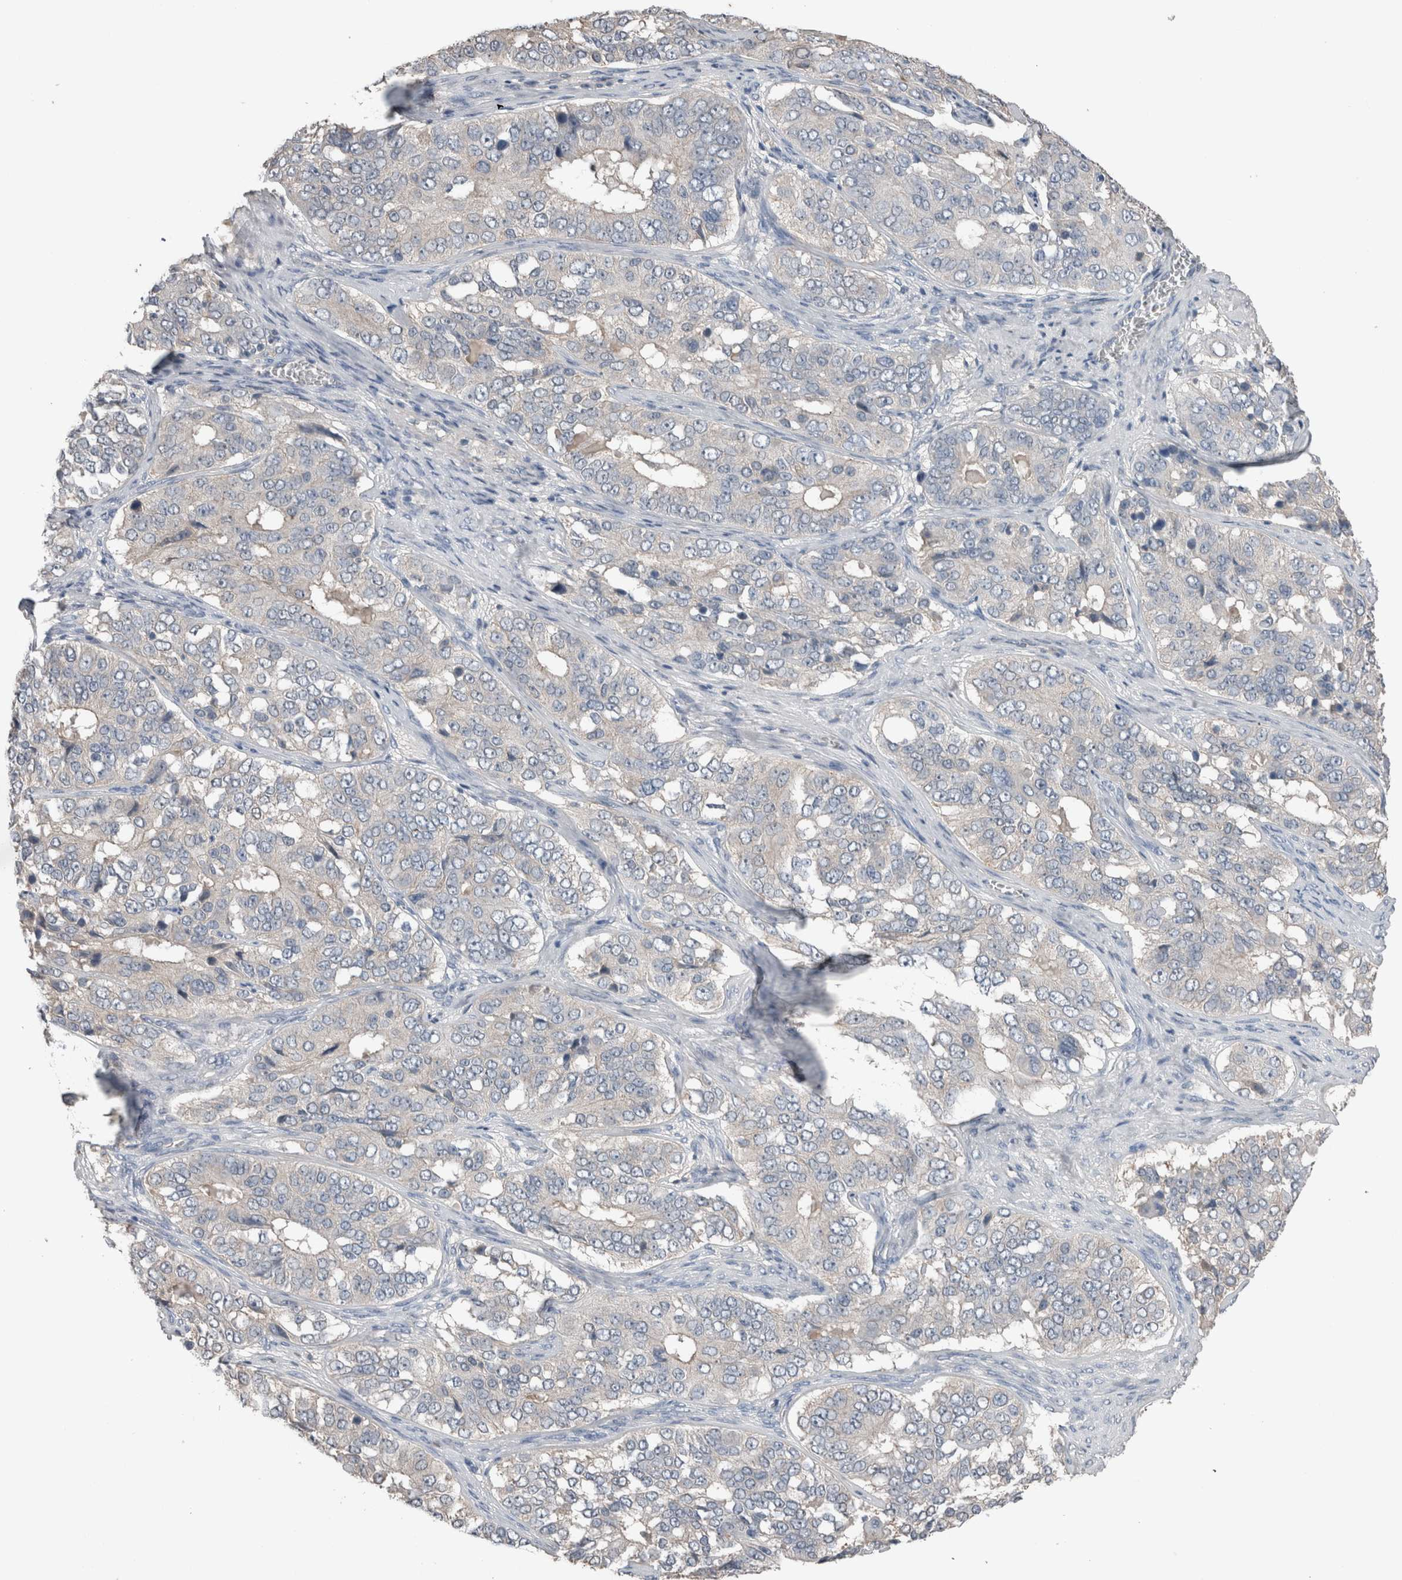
{"staining": {"intensity": "negative", "quantity": "none", "location": "none"}, "tissue": "ovarian cancer", "cell_type": "Tumor cells", "image_type": "cancer", "snomed": [{"axis": "morphology", "description": "Carcinoma, endometroid"}, {"axis": "topography", "description": "Ovary"}], "caption": "Tumor cells show no significant protein positivity in ovarian cancer.", "gene": "CRNN", "patient": {"sex": "female", "age": 51}}